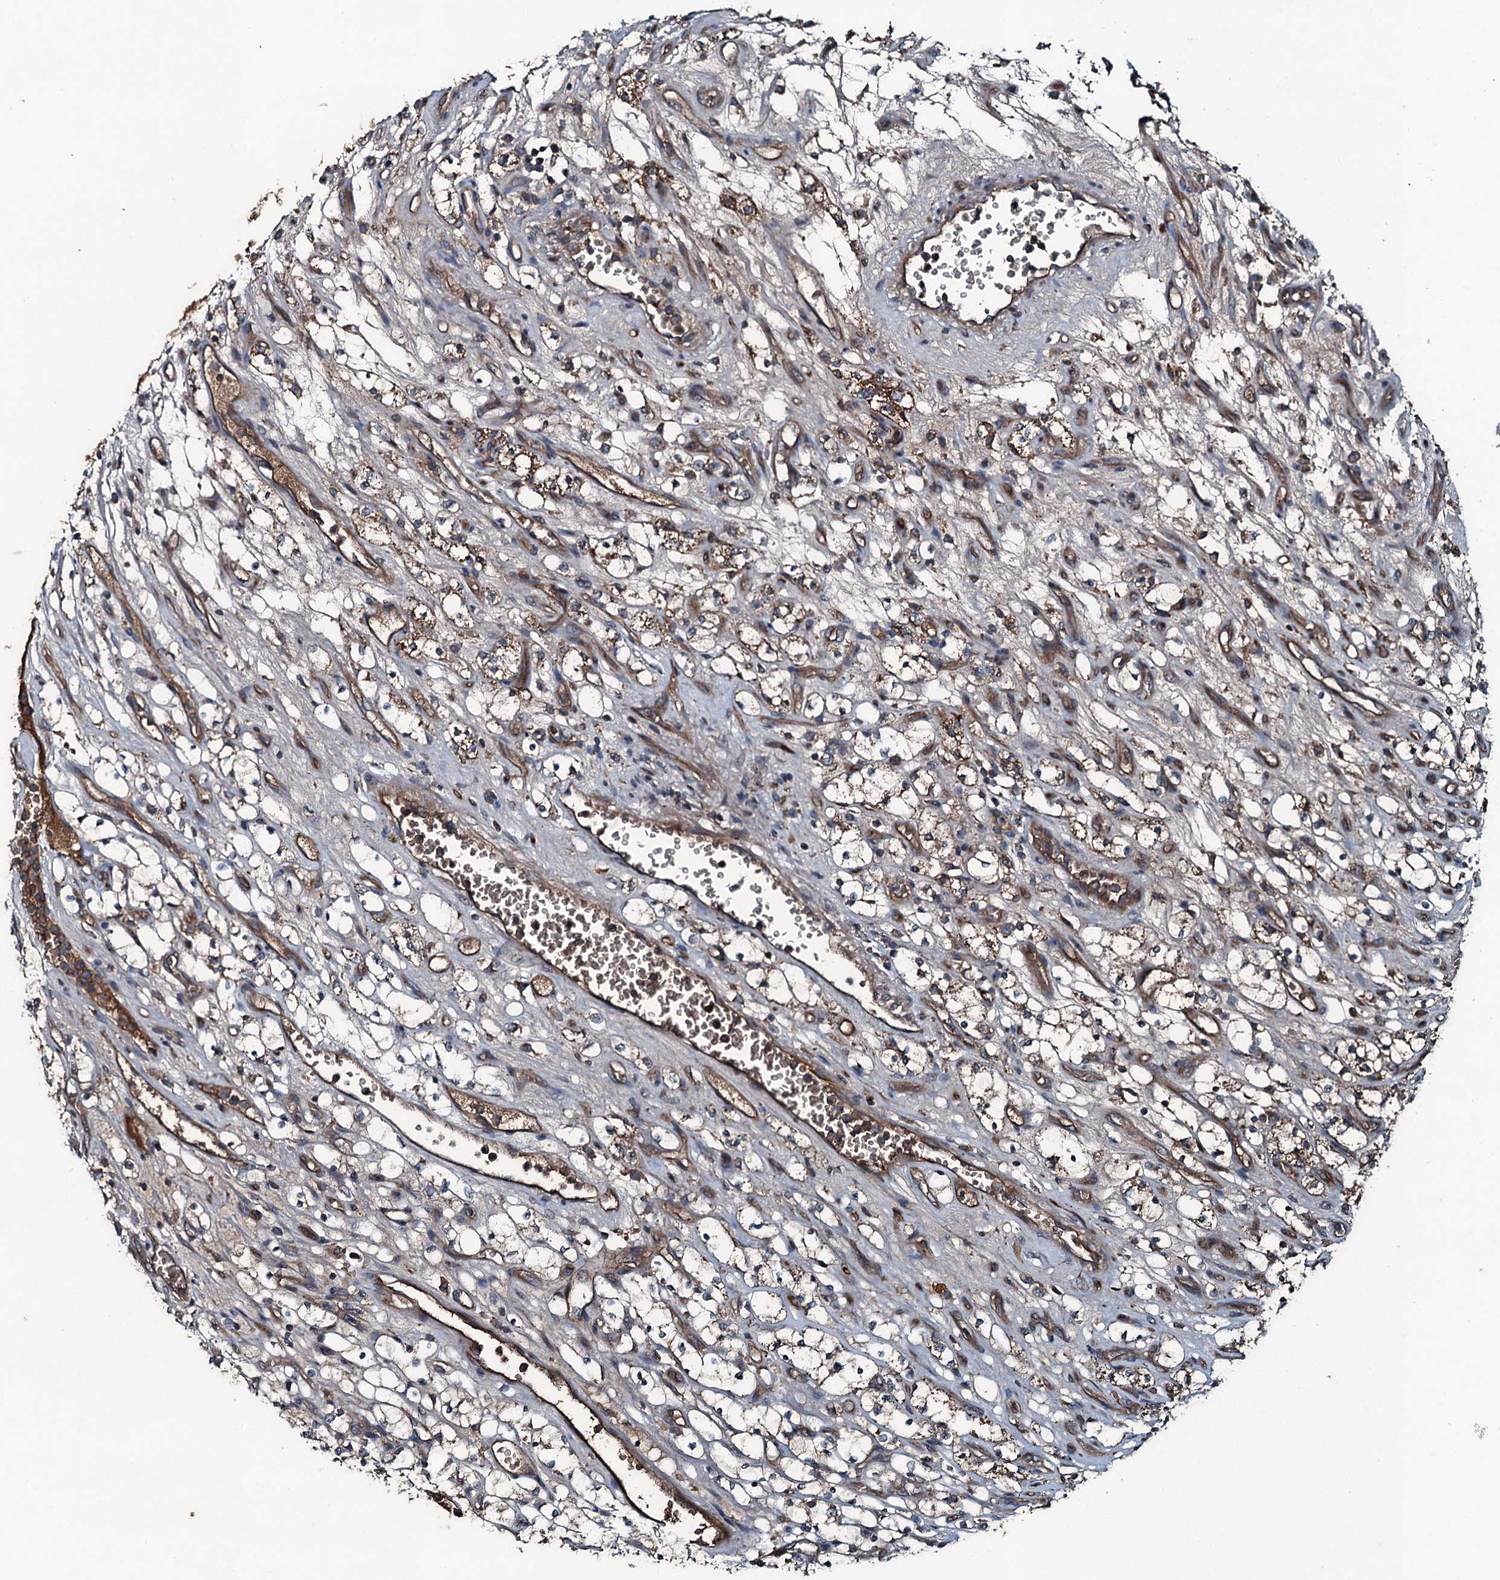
{"staining": {"intensity": "weak", "quantity": ">75%", "location": "cytoplasmic/membranous"}, "tissue": "renal cancer", "cell_type": "Tumor cells", "image_type": "cancer", "snomed": [{"axis": "morphology", "description": "Adenocarcinoma, NOS"}, {"axis": "topography", "description": "Kidney"}], "caption": "Brown immunohistochemical staining in human renal cancer demonstrates weak cytoplasmic/membranous staining in about >75% of tumor cells.", "gene": "TRIM7", "patient": {"sex": "female", "age": 69}}